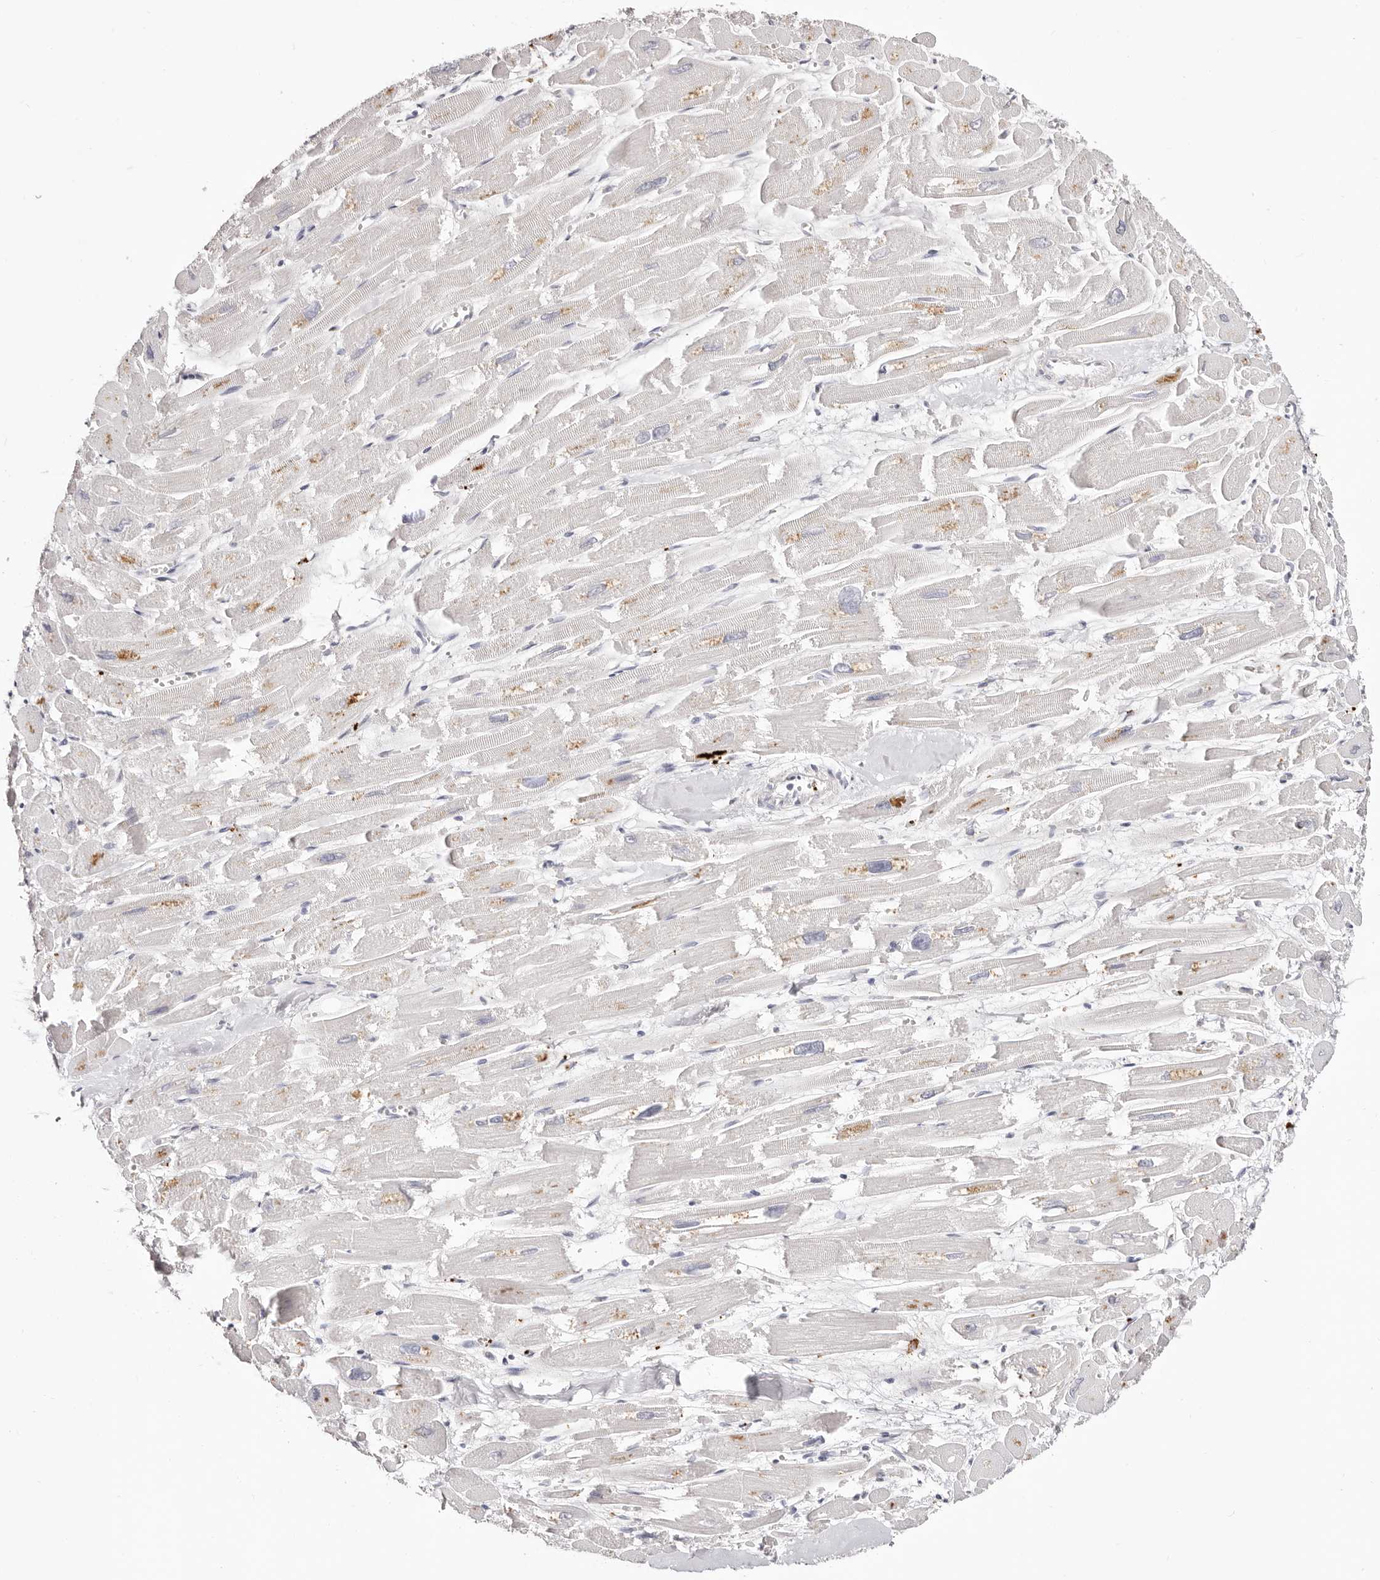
{"staining": {"intensity": "negative", "quantity": "none", "location": "none"}, "tissue": "heart muscle", "cell_type": "Cardiomyocytes", "image_type": "normal", "snomed": [{"axis": "morphology", "description": "Normal tissue, NOS"}, {"axis": "topography", "description": "Heart"}], "caption": "There is no significant expression in cardiomyocytes of heart muscle.", "gene": "PF4", "patient": {"sex": "male", "age": 54}}